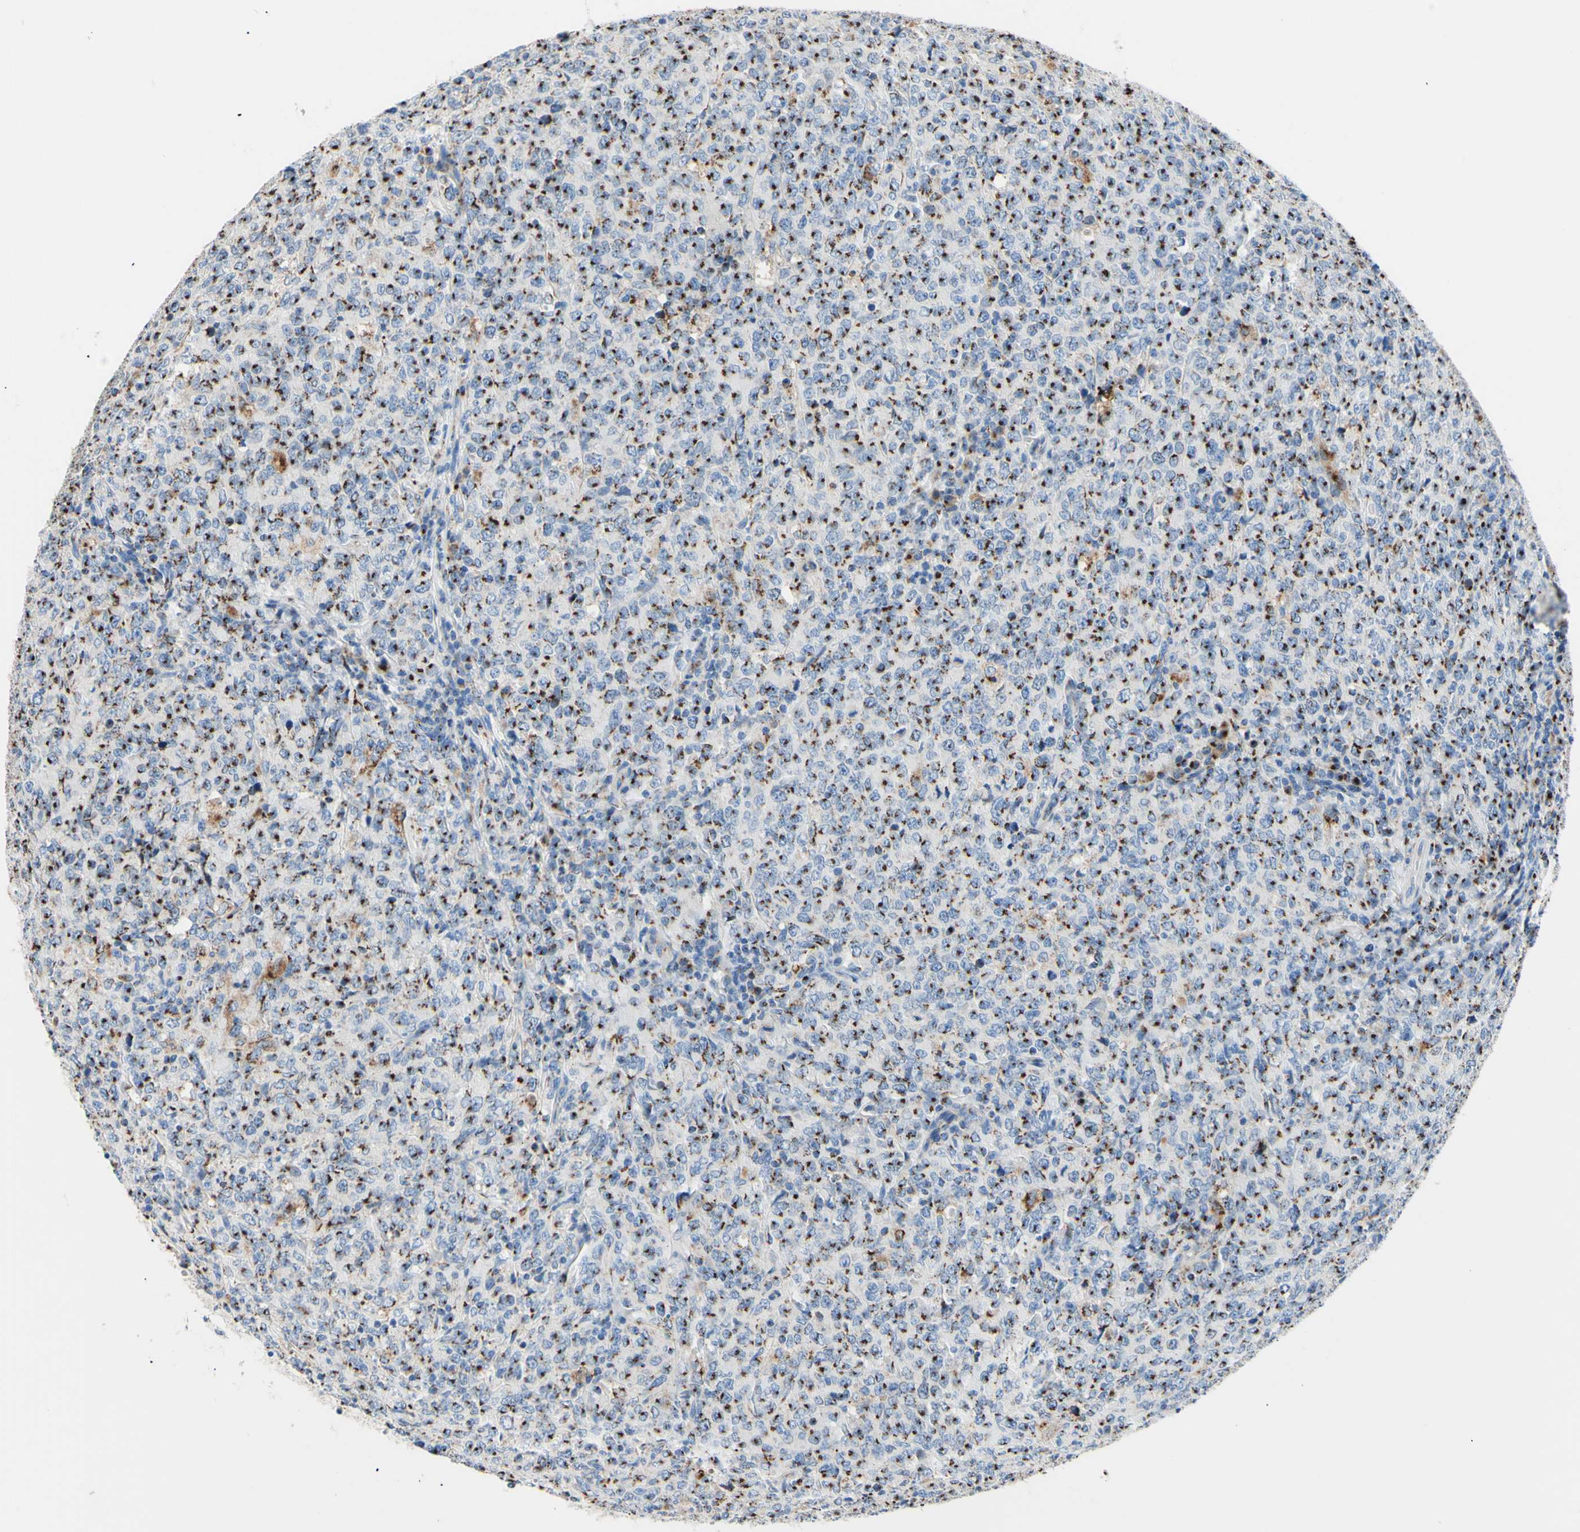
{"staining": {"intensity": "moderate", "quantity": "25%-75%", "location": "cytoplasmic/membranous"}, "tissue": "lymphoma", "cell_type": "Tumor cells", "image_type": "cancer", "snomed": [{"axis": "morphology", "description": "Malignant lymphoma, non-Hodgkin's type, High grade"}, {"axis": "topography", "description": "Tonsil"}], "caption": "High-magnification brightfield microscopy of malignant lymphoma, non-Hodgkin's type (high-grade) stained with DAB (3,3'-diaminobenzidine) (brown) and counterstained with hematoxylin (blue). tumor cells exhibit moderate cytoplasmic/membranous staining is seen in approximately25%-75% of cells. (IHC, brightfield microscopy, high magnification).", "gene": "GALNT2", "patient": {"sex": "female", "age": 36}}